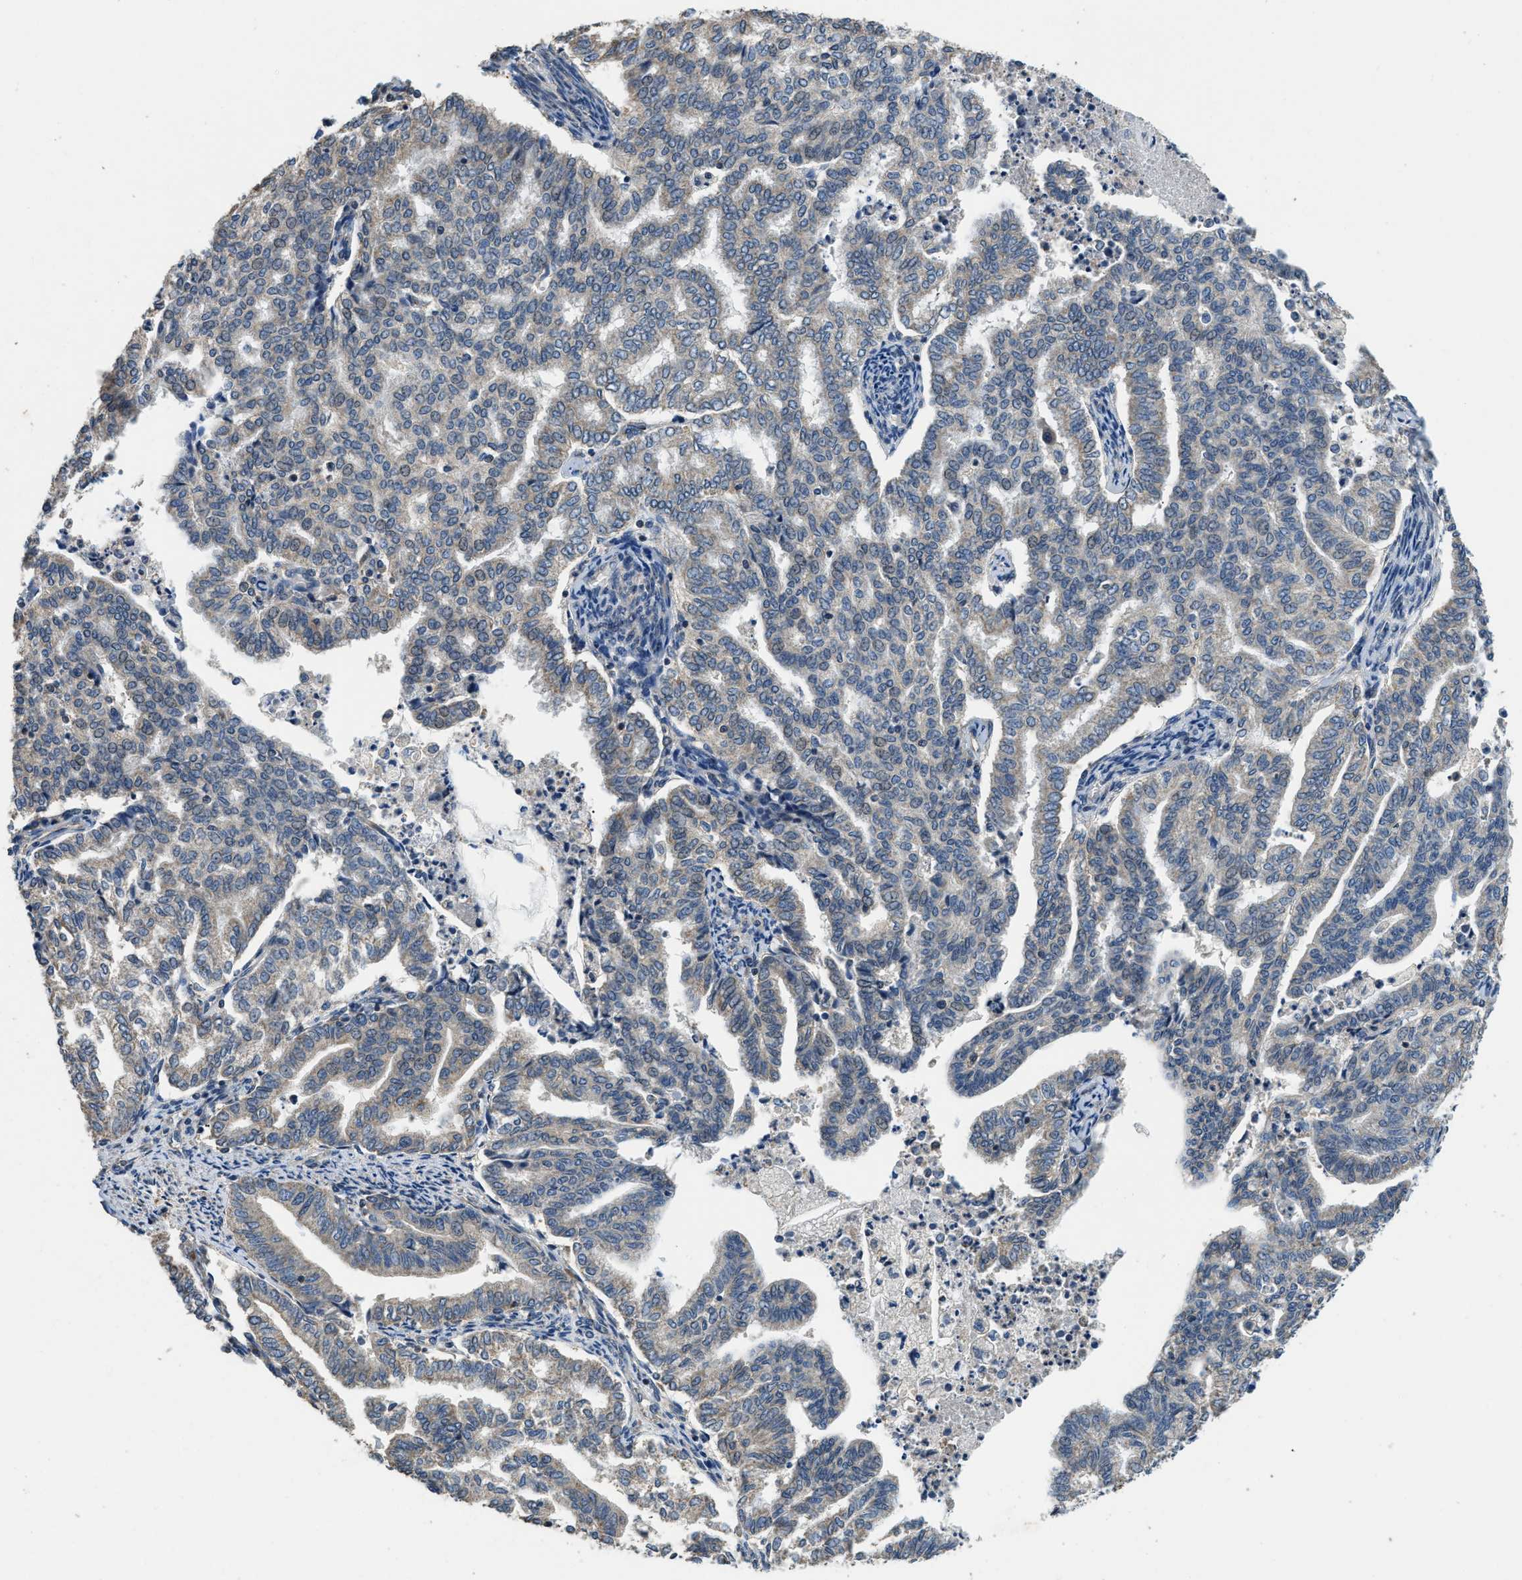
{"staining": {"intensity": "weak", "quantity": ">75%", "location": "cytoplasmic/membranous"}, "tissue": "endometrial cancer", "cell_type": "Tumor cells", "image_type": "cancer", "snomed": [{"axis": "morphology", "description": "Adenocarcinoma, NOS"}, {"axis": "topography", "description": "Endometrium"}], "caption": "High-magnification brightfield microscopy of adenocarcinoma (endometrial) stained with DAB (brown) and counterstained with hematoxylin (blue). tumor cells exhibit weak cytoplasmic/membranous staining is present in about>75% of cells.", "gene": "SSH2", "patient": {"sex": "female", "age": 79}}